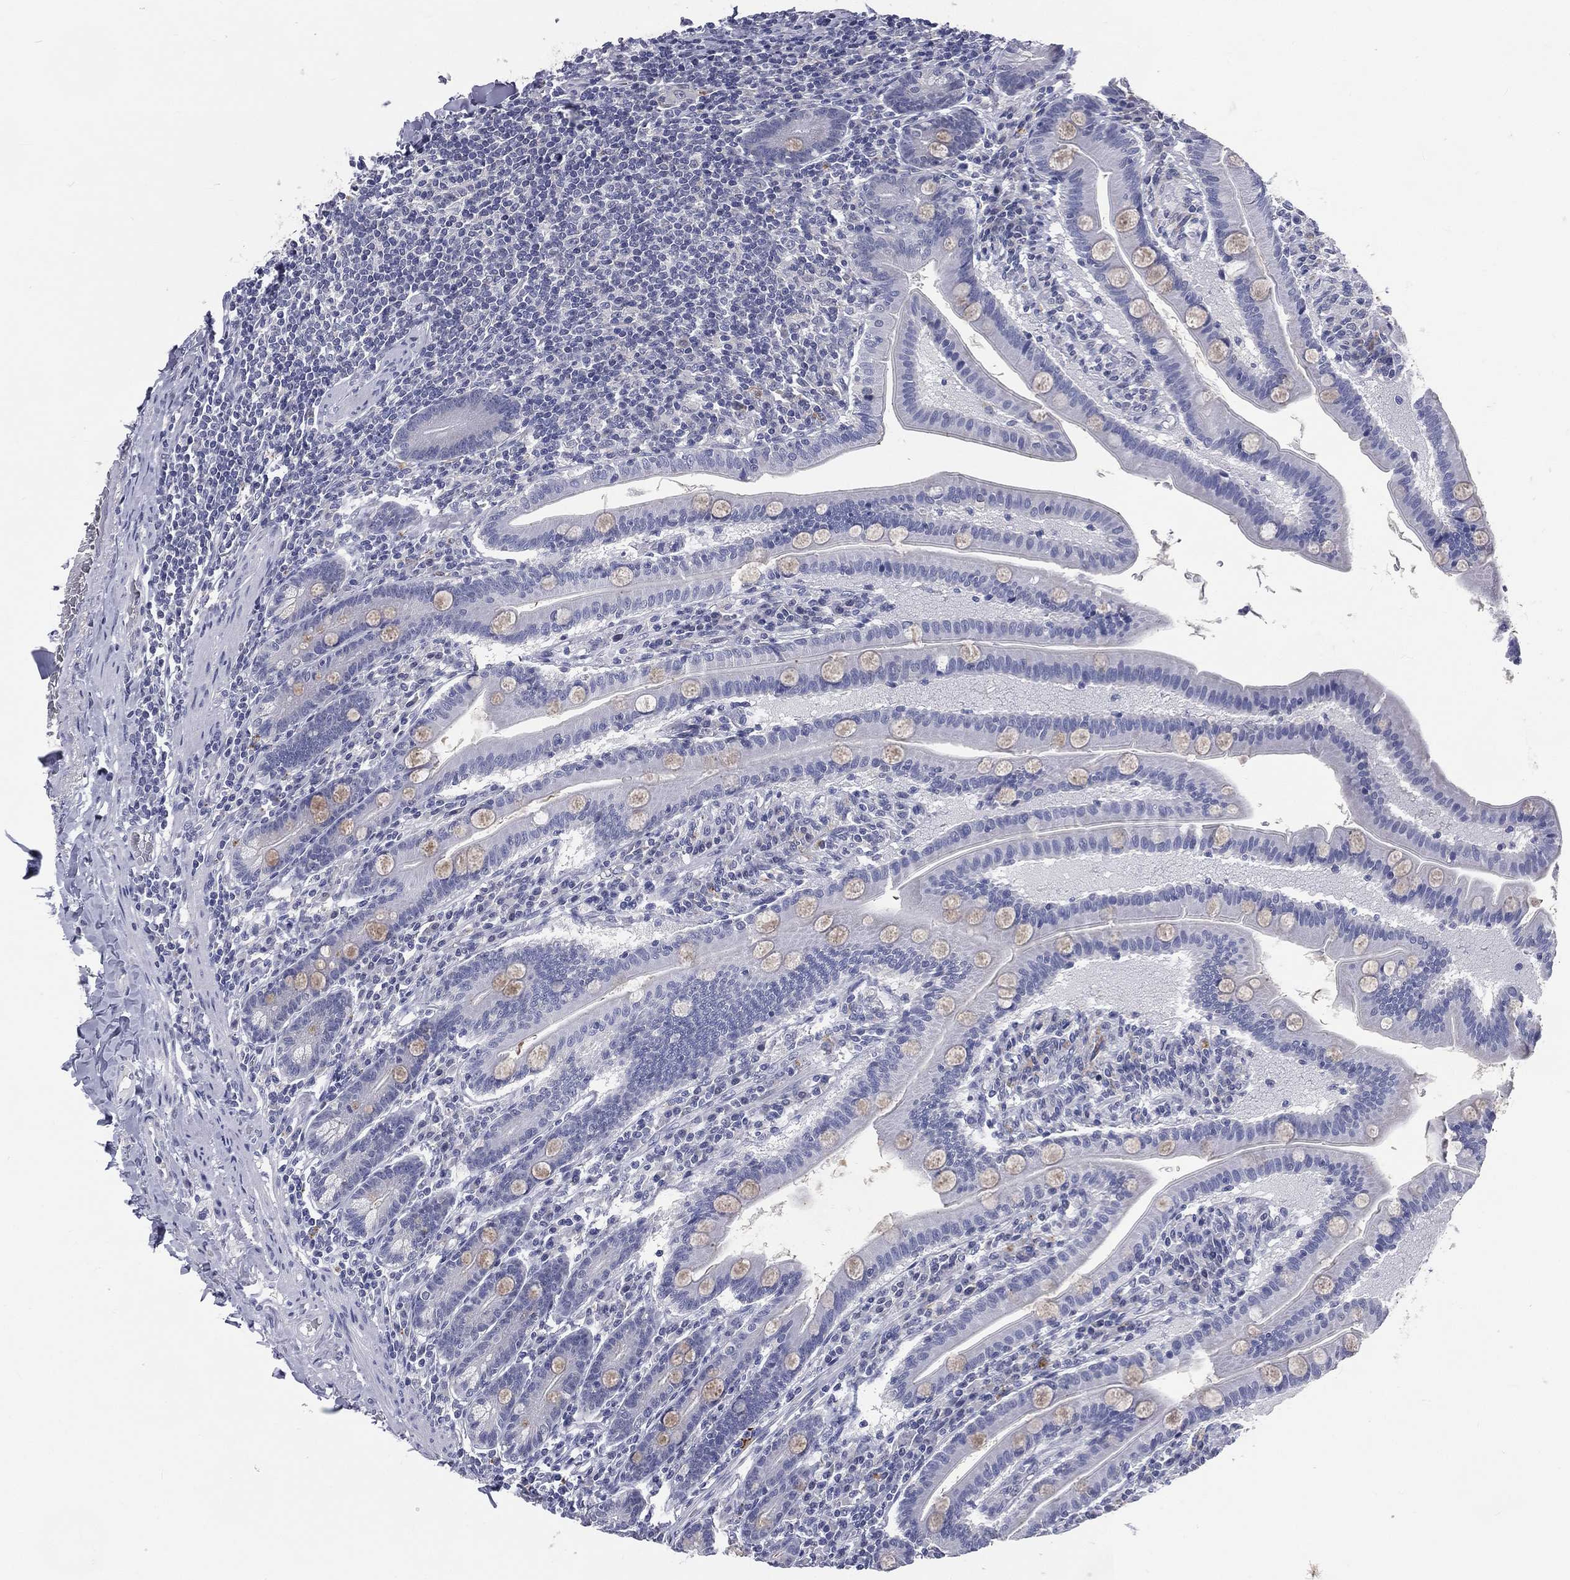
{"staining": {"intensity": "negative", "quantity": "none", "location": "none"}, "tissue": "small intestine", "cell_type": "Glandular cells", "image_type": "normal", "snomed": [{"axis": "morphology", "description": "Normal tissue, NOS"}, {"axis": "topography", "description": "Small intestine"}], "caption": "Immunohistochemistry (IHC) micrograph of unremarkable small intestine stained for a protein (brown), which exhibits no positivity in glandular cells. (Stains: DAB (3,3'-diaminobenzidine) immunohistochemistry (IHC) with hematoxylin counter stain, Microscopy: brightfield microscopy at high magnification).", "gene": "IFT27", "patient": {"sex": "male", "age": 66}}